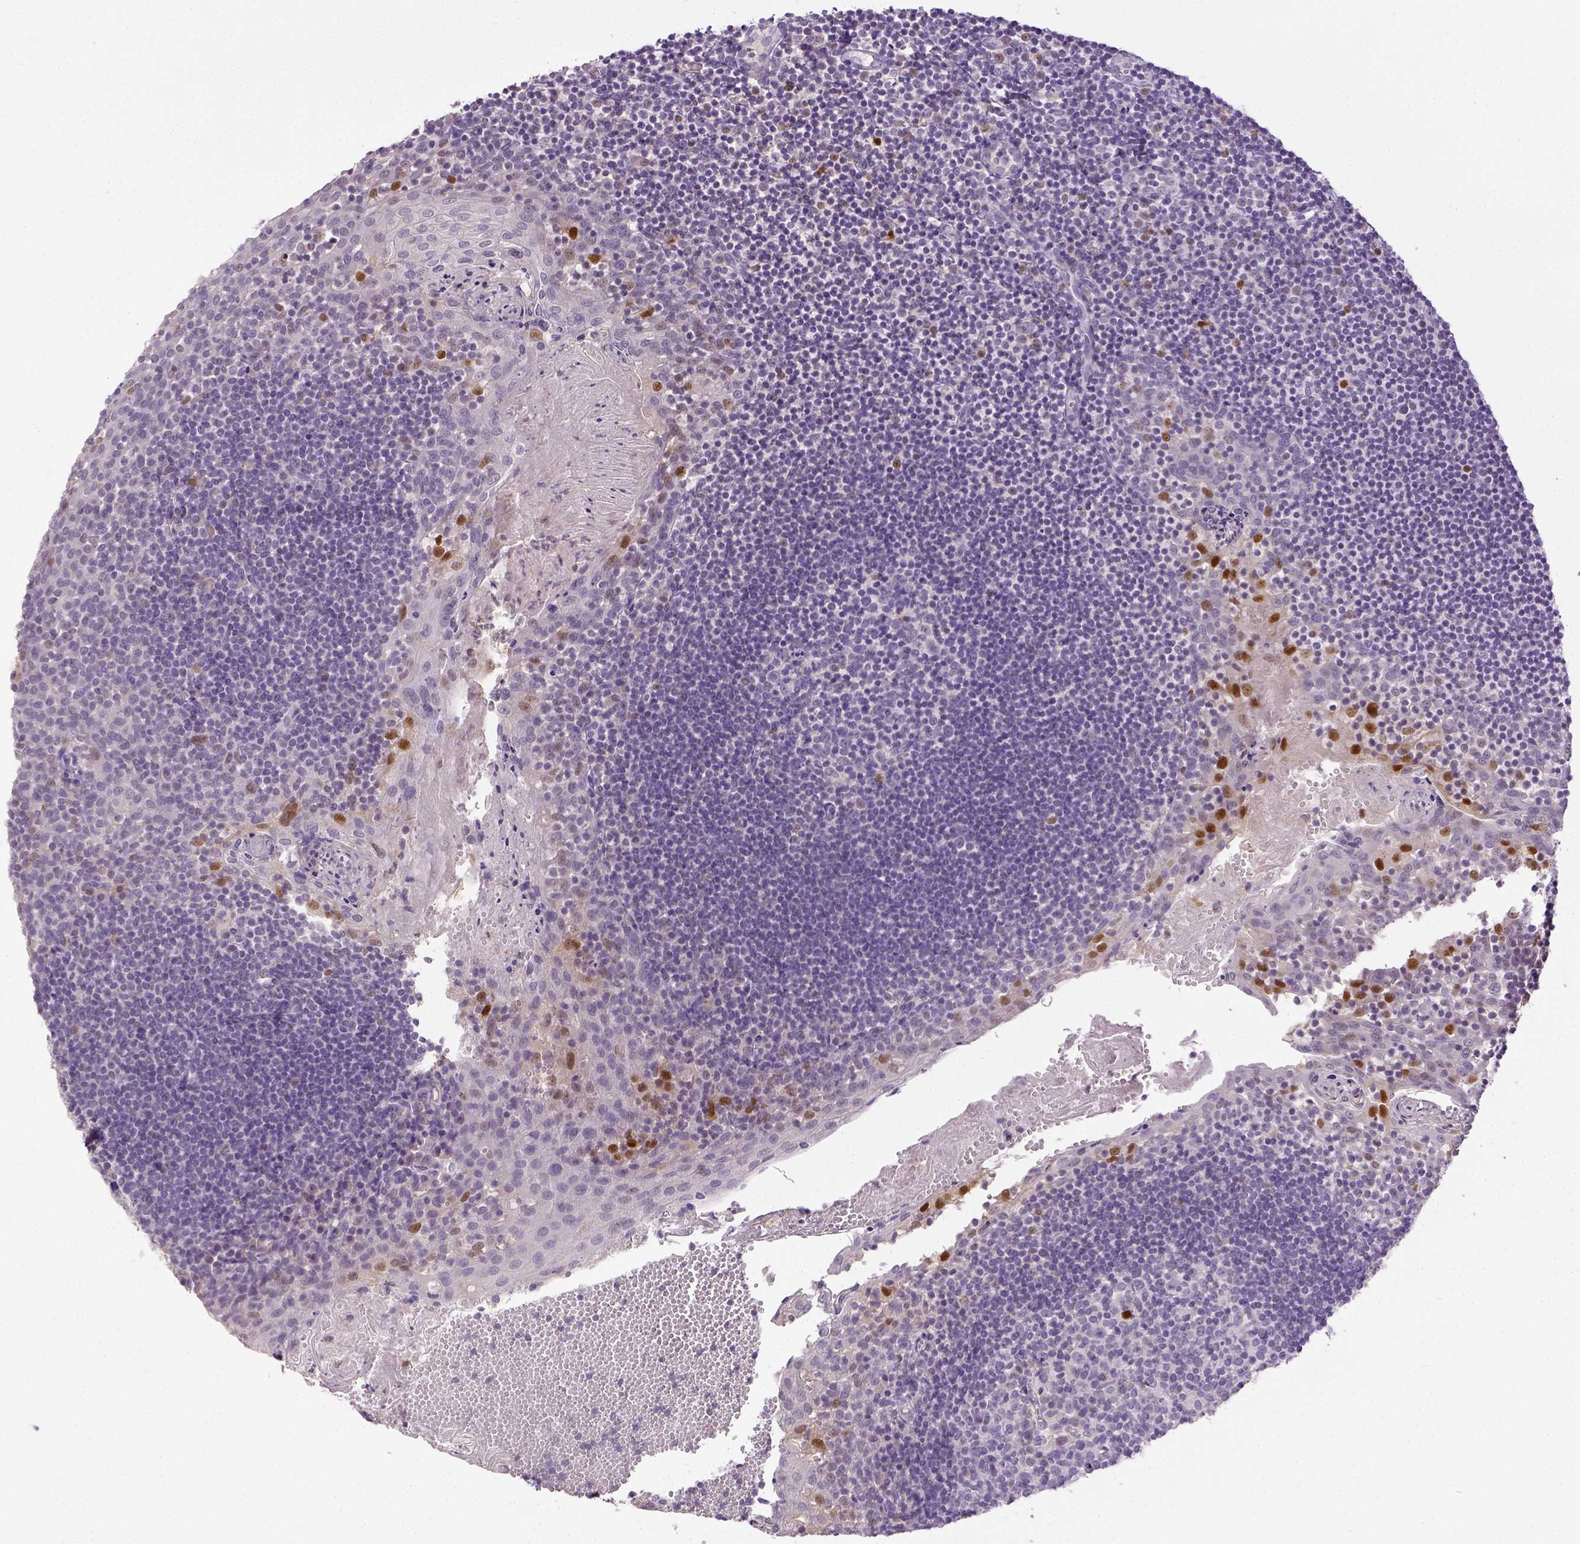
{"staining": {"intensity": "negative", "quantity": "none", "location": "none"}, "tissue": "lymph node", "cell_type": "Germinal center cells", "image_type": "normal", "snomed": [{"axis": "morphology", "description": "Normal tissue, NOS"}, {"axis": "topography", "description": "Lymph node"}], "caption": "Immunohistochemistry micrograph of normal lymph node: human lymph node stained with DAB displays no significant protein positivity in germinal center cells.", "gene": "CDKN1A", "patient": {"sex": "female", "age": 21}}